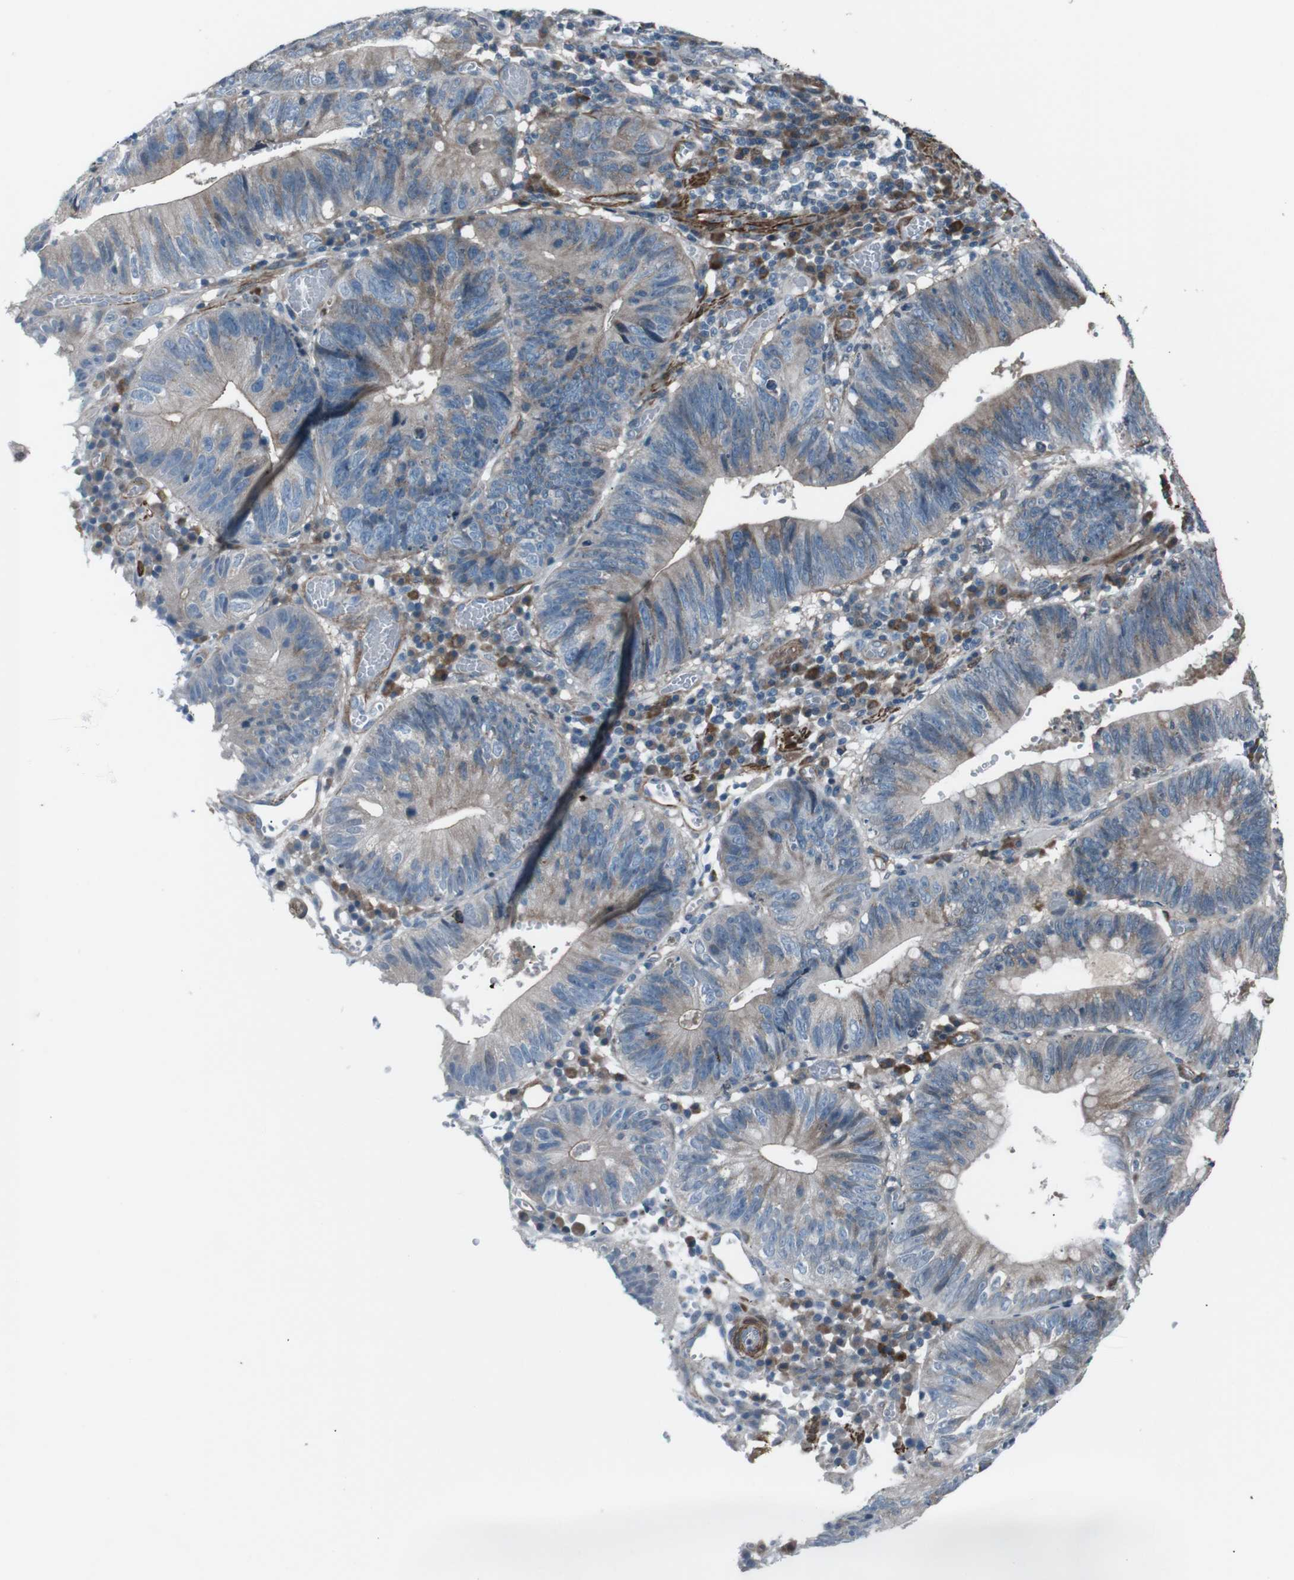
{"staining": {"intensity": "moderate", "quantity": "25%-75%", "location": "cytoplasmic/membranous"}, "tissue": "stomach cancer", "cell_type": "Tumor cells", "image_type": "cancer", "snomed": [{"axis": "morphology", "description": "Adenocarcinoma, NOS"}, {"axis": "topography", "description": "Stomach"}], "caption": "This micrograph displays IHC staining of human stomach adenocarcinoma, with medium moderate cytoplasmic/membranous staining in approximately 25%-75% of tumor cells.", "gene": "PDLIM5", "patient": {"sex": "male", "age": 59}}